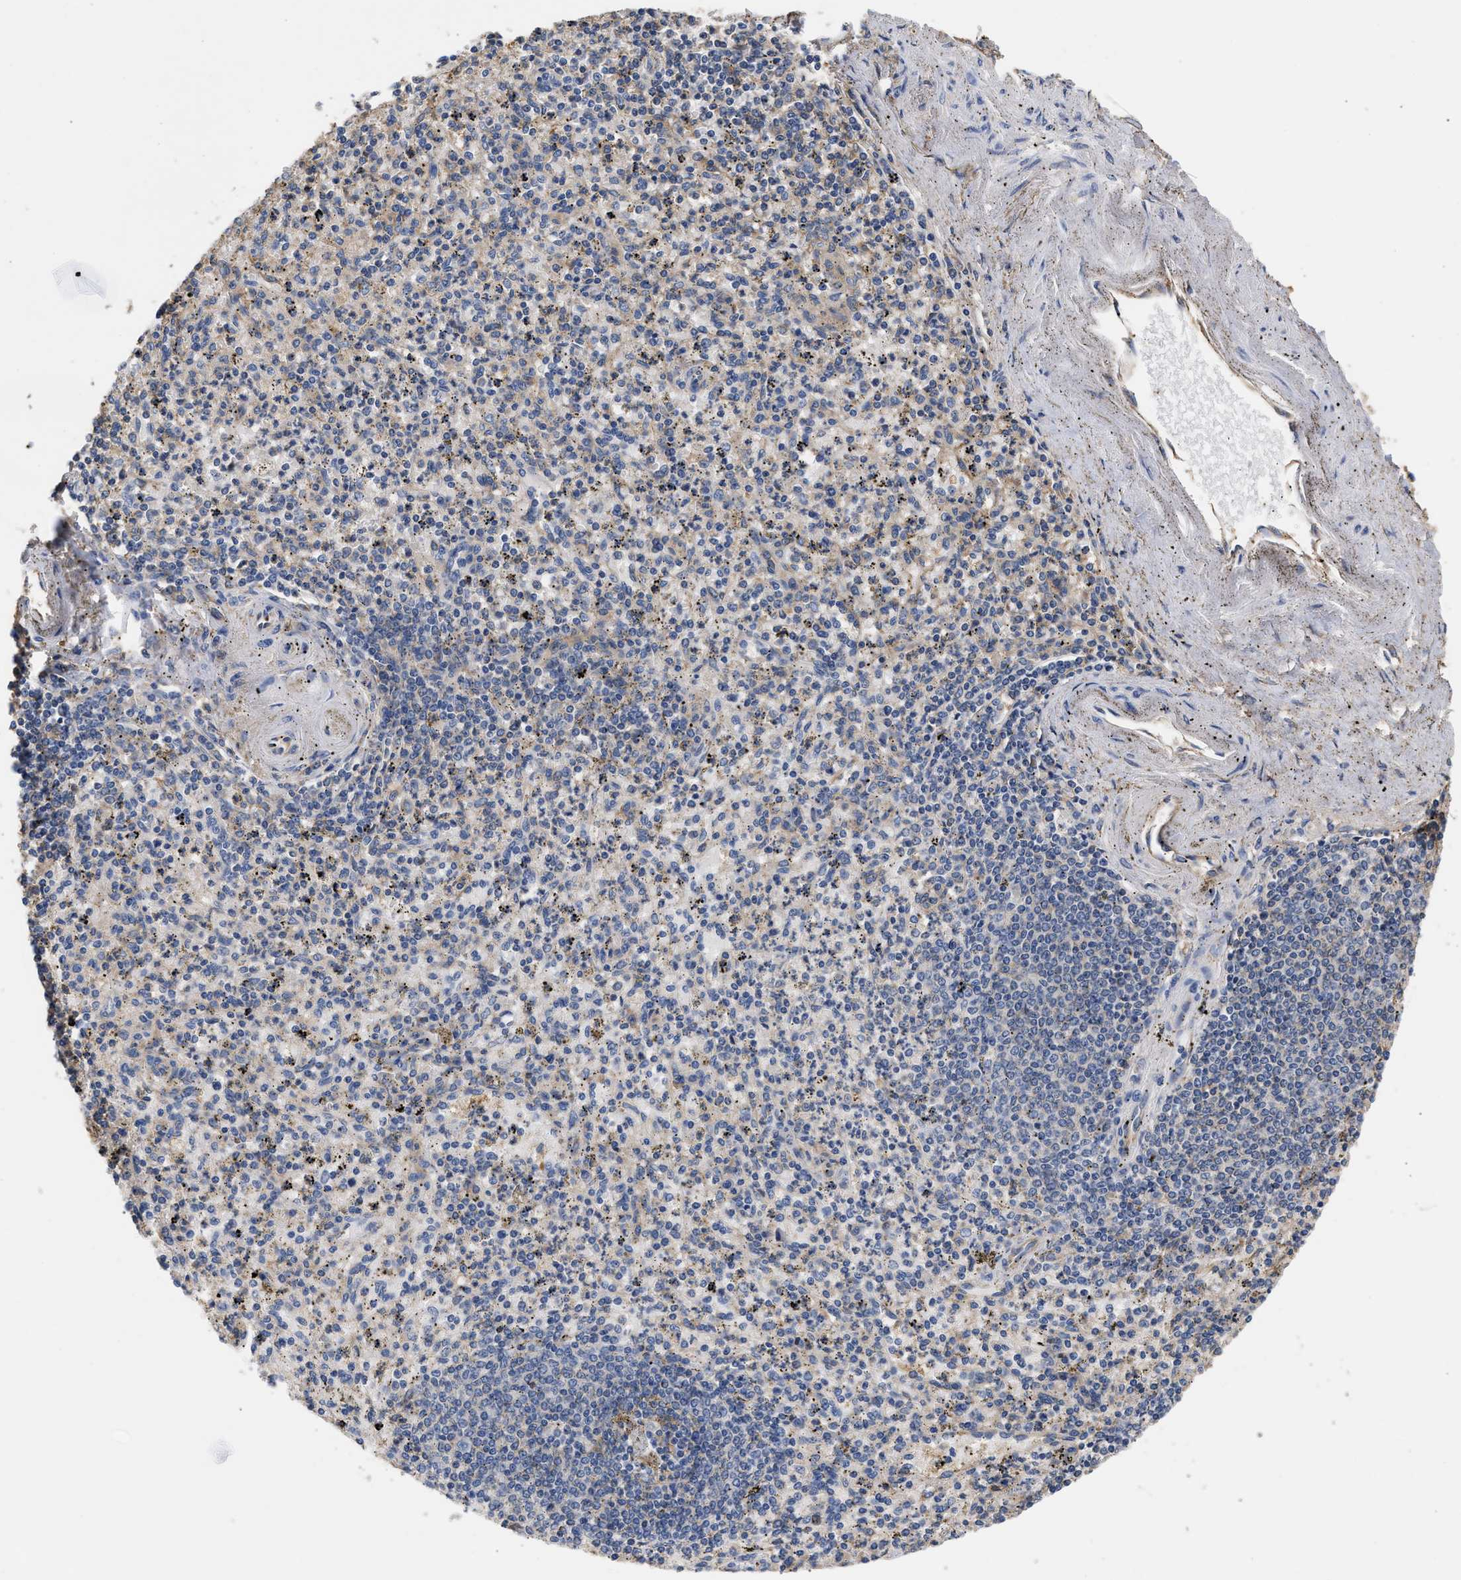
{"staining": {"intensity": "weak", "quantity": "<25%", "location": "cytoplasmic/membranous"}, "tissue": "spleen", "cell_type": "Cells in red pulp", "image_type": "normal", "snomed": [{"axis": "morphology", "description": "Normal tissue, NOS"}, {"axis": "topography", "description": "Spleen"}], "caption": "Immunohistochemical staining of unremarkable spleen reveals no significant expression in cells in red pulp.", "gene": "KLB", "patient": {"sex": "male", "age": 72}}